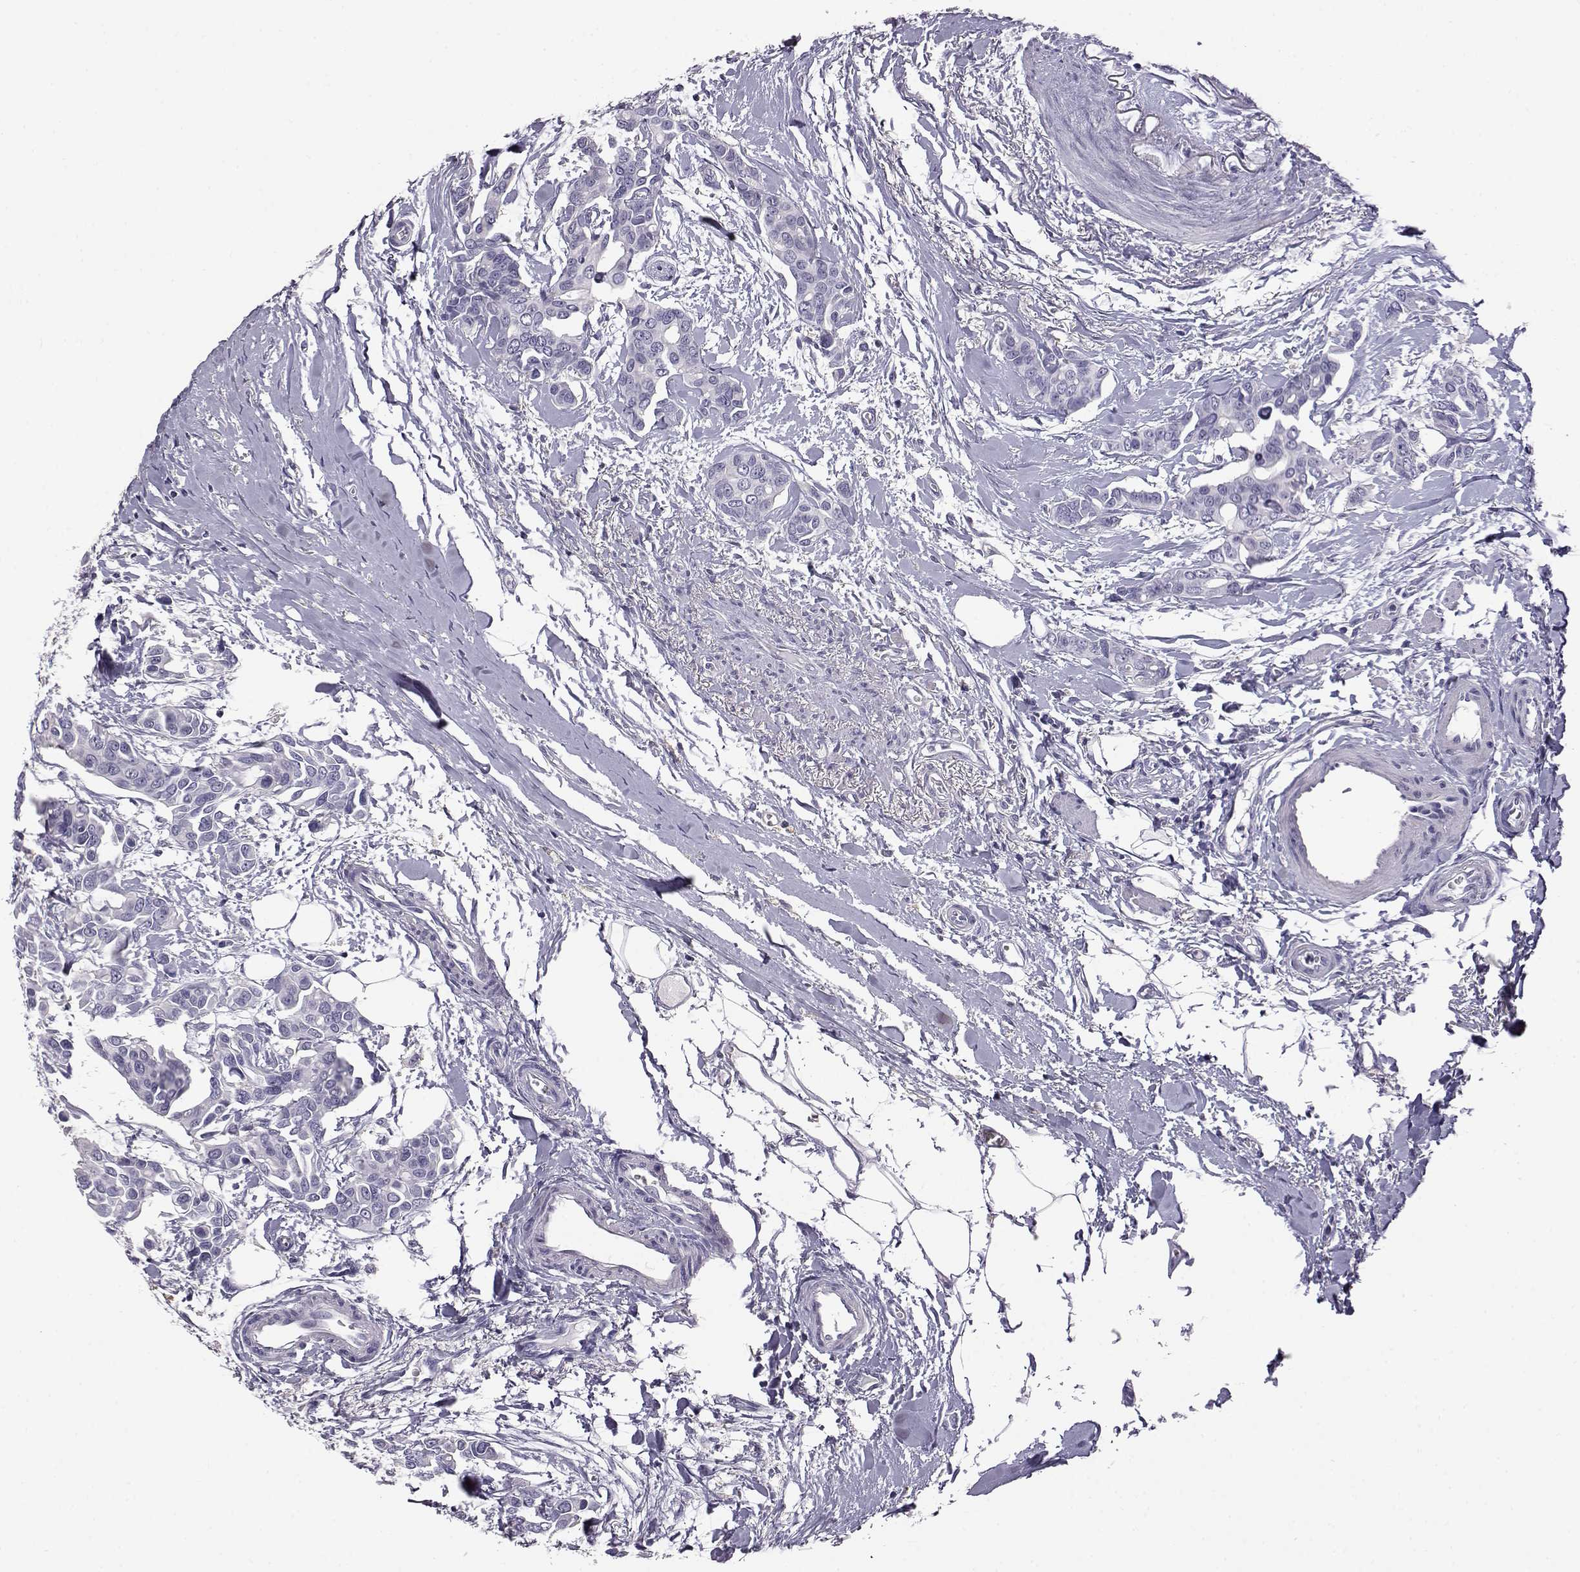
{"staining": {"intensity": "negative", "quantity": "none", "location": "none"}, "tissue": "breast cancer", "cell_type": "Tumor cells", "image_type": "cancer", "snomed": [{"axis": "morphology", "description": "Duct carcinoma"}, {"axis": "topography", "description": "Breast"}], "caption": "Immunohistochemistry photomicrograph of neoplastic tissue: breast cancer (intraductal carcinoma) stained with DAB (3,3'-diaminobenzidine) exhibits no significant protein staining in tumor cells.", "gene": "AKR1B1", "patient": {"sex": "female", "age": 54}}